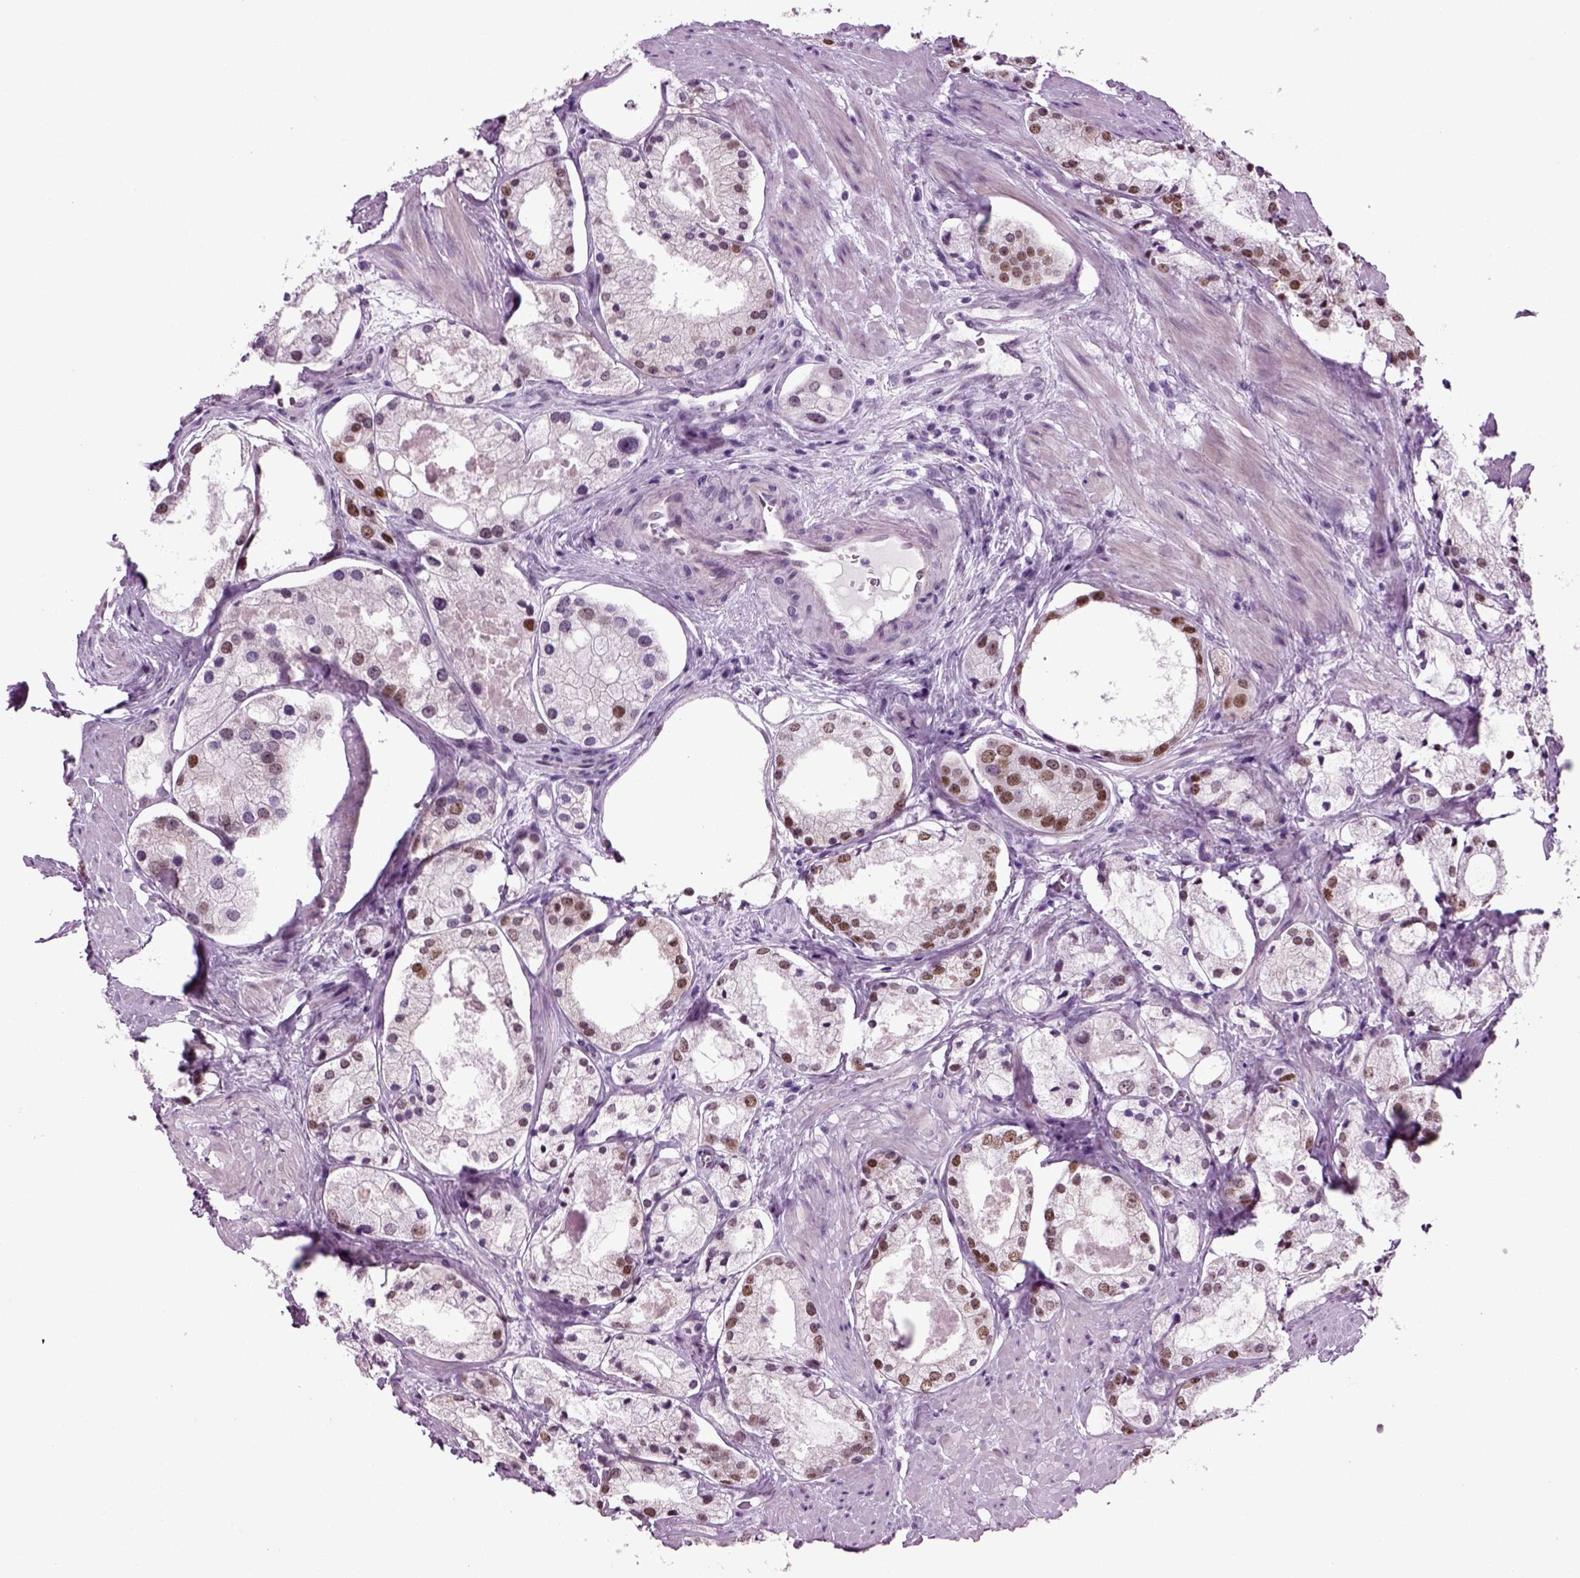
{"staining": {"intensity": "strong", "quantity": "<25%", "location": "nuclear"}, "tissue": "prostate cancer", "cell_type": "Tumor cells", "image_type": "cancer", "snomed": [{"axis": "morphology", "description": "Adenocarcinoma, NOS"}, {"axis": "morphology", "description": "Adenocarcinoma, High grade"}, {"axis": "topography", "description": "Prostate"}], "caption": "High-magnification brightfield microscopy of prostate cancer (adenocarcinoma) stained with DAB (3,3'-diaminobenzidine) (brown) and counterstained with hematoxylin (blue). tumor cells exhibit strong nuclear staining is present in approximately<25% of cells. (Brightfield microscopy of DAB IHC at high magnification).", "gene": "RFX3", "patient": {"sex": "male", "age": 64}}